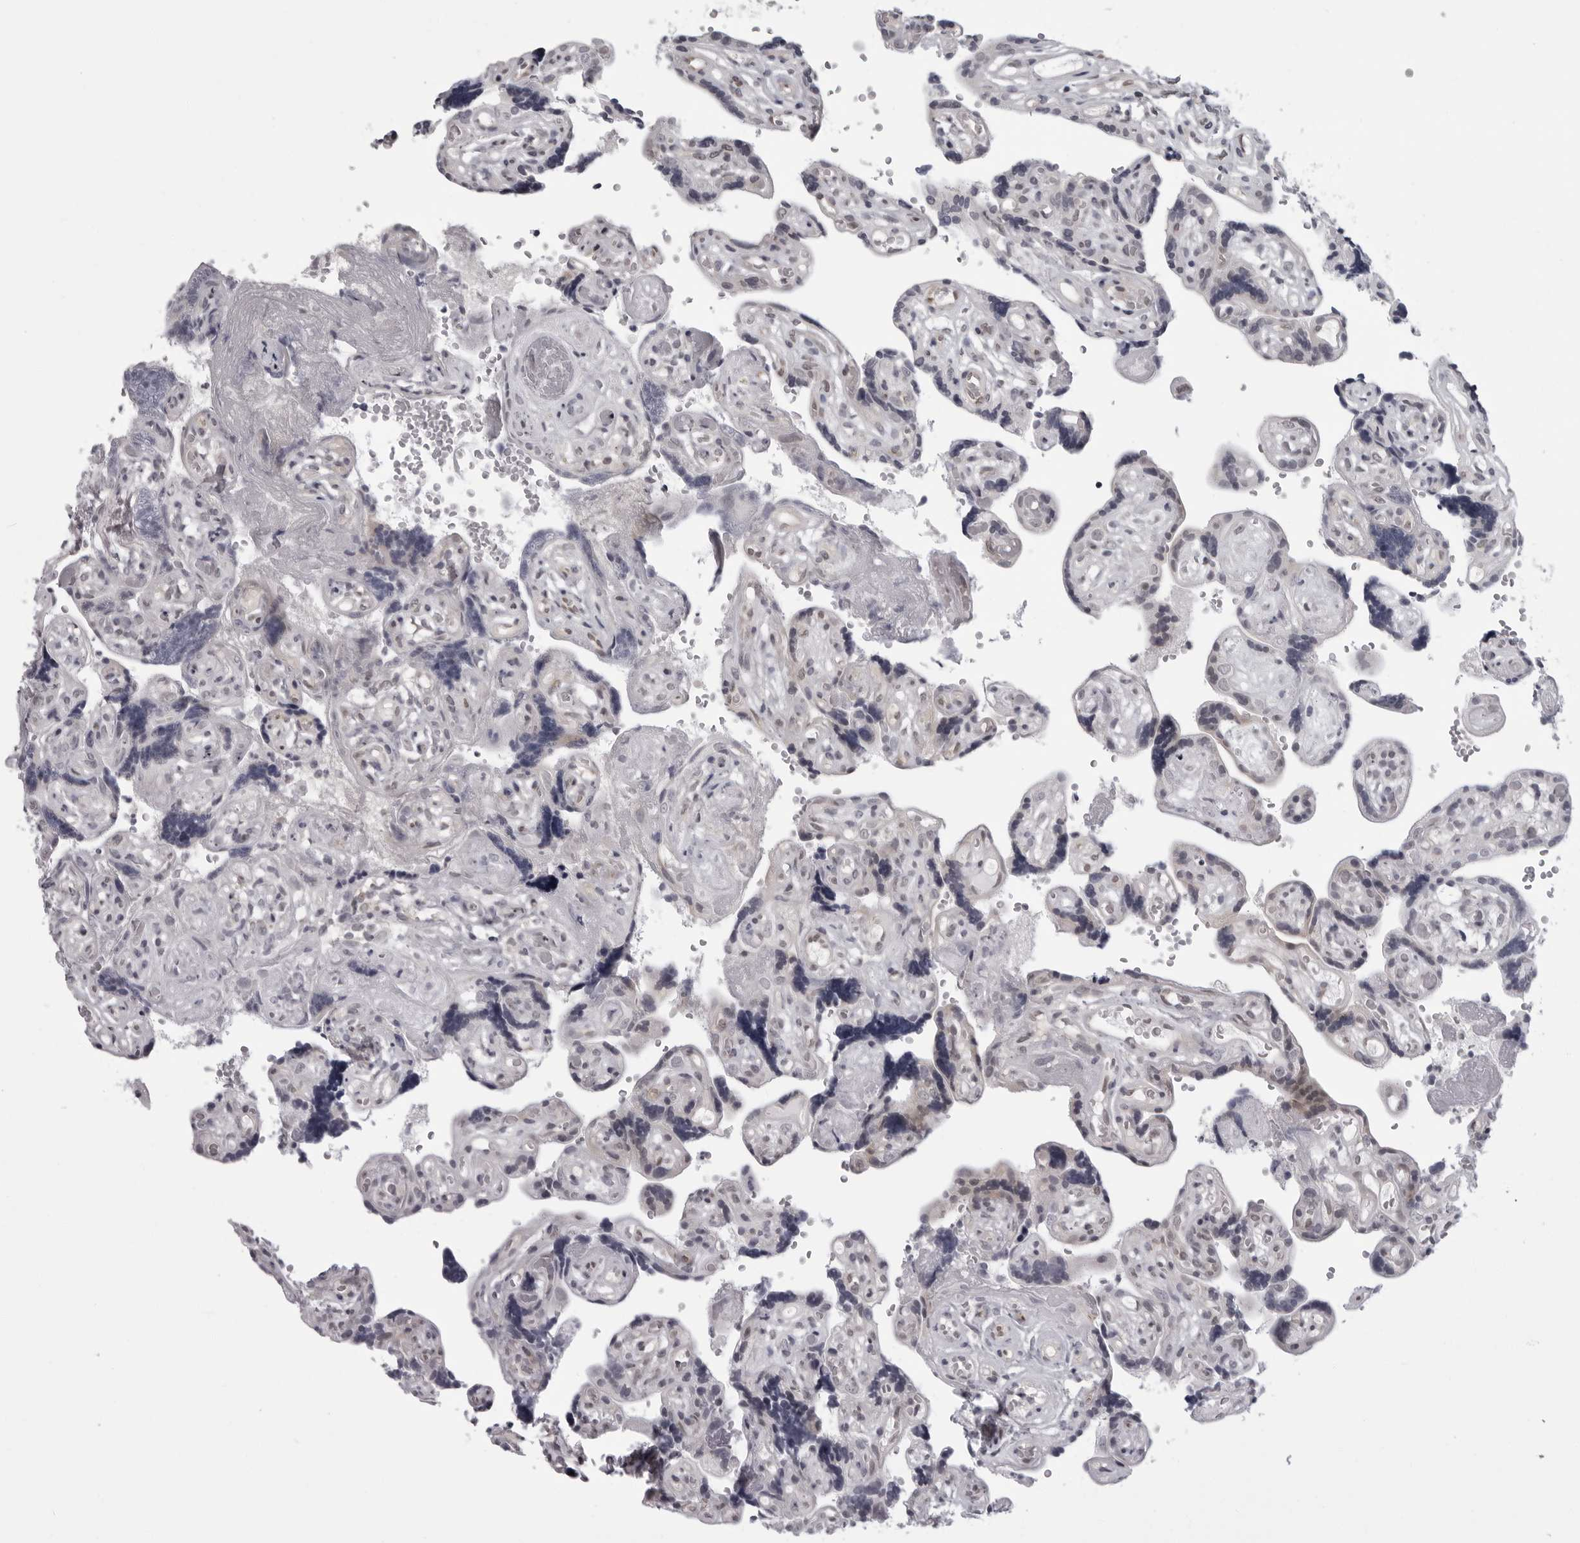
{"staining": {"intensity": "weak", "quantity": "25%-75%", "location": "nuclear"}, "tissue": "placenta", "cell_type": "Decidual cells", "image_type": "normal", "snomed": [{"axis": "morphology", "description": "Normal tissue, NOS"}, {"axis": "topography", "description": "Placenta"}], "caption": "Placenta stained for a protein (brown) demonstrates weak nuclear positive positivity in approximately 25%-75% of decidual cells.", "gene": "MAPK12", "patient": {"sex": "female", "age": 30}}